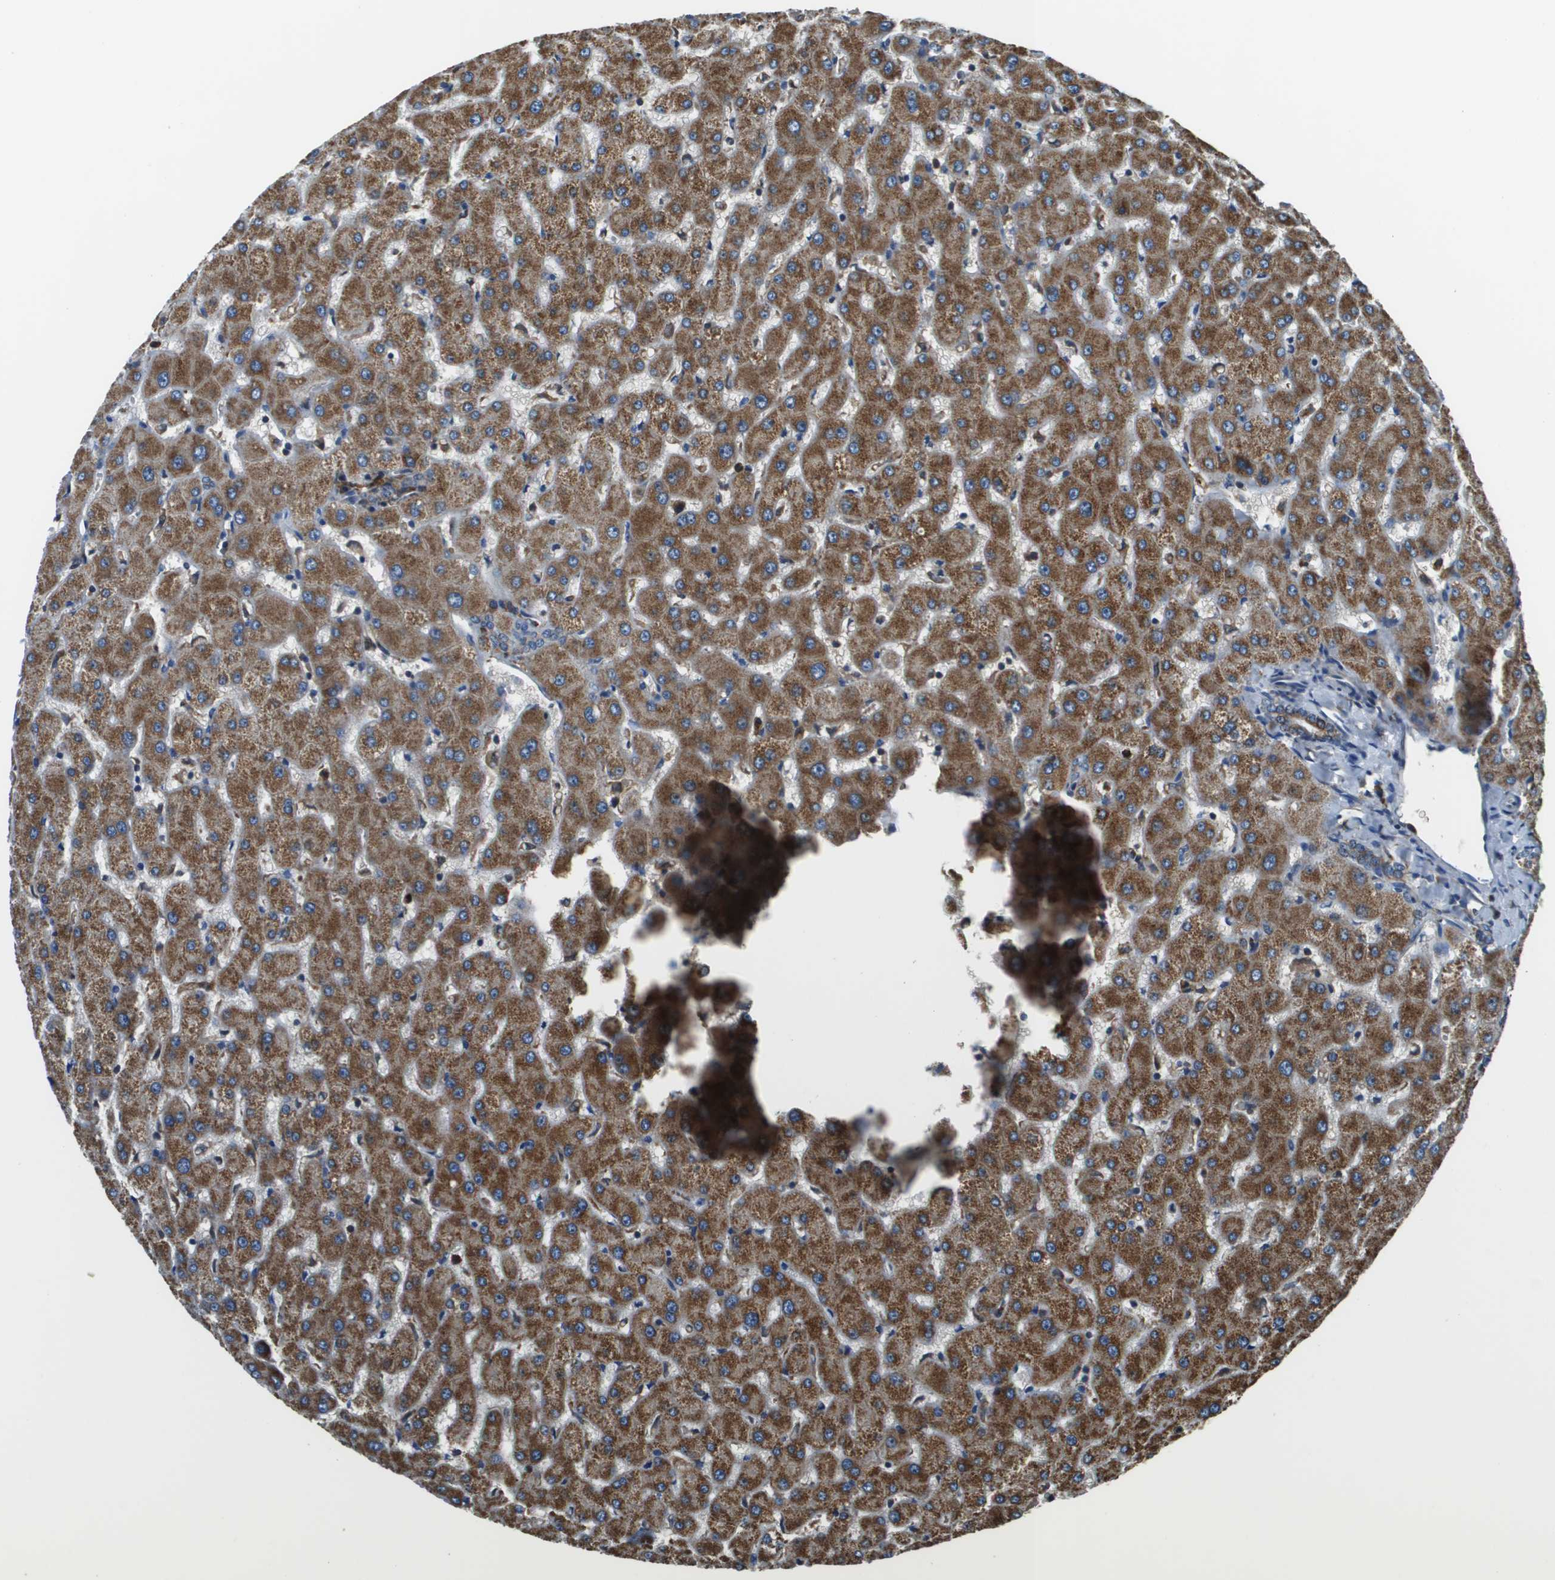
{"staining": {"intensity": "moderate", "quantity": ">75%", "location": "cytoplasmic/membranous"}, "tissue": "liver", "cell_type": "Cholangiocytes", "image_type": "normal", "snomed": [{"axis": "morphology", "description": "Normal tissue, NOS"}, {"axis": "topography", "description": "Liver"}], "caption": "DAB immunohistochemical staining of unremarkable human liver demonstrates moderate cytoplasmic/membranous protein expression in approximately >75% of cholangiocytes.", "gene": "CNPY3", "patient": {"sex": "female", "age": 63}}